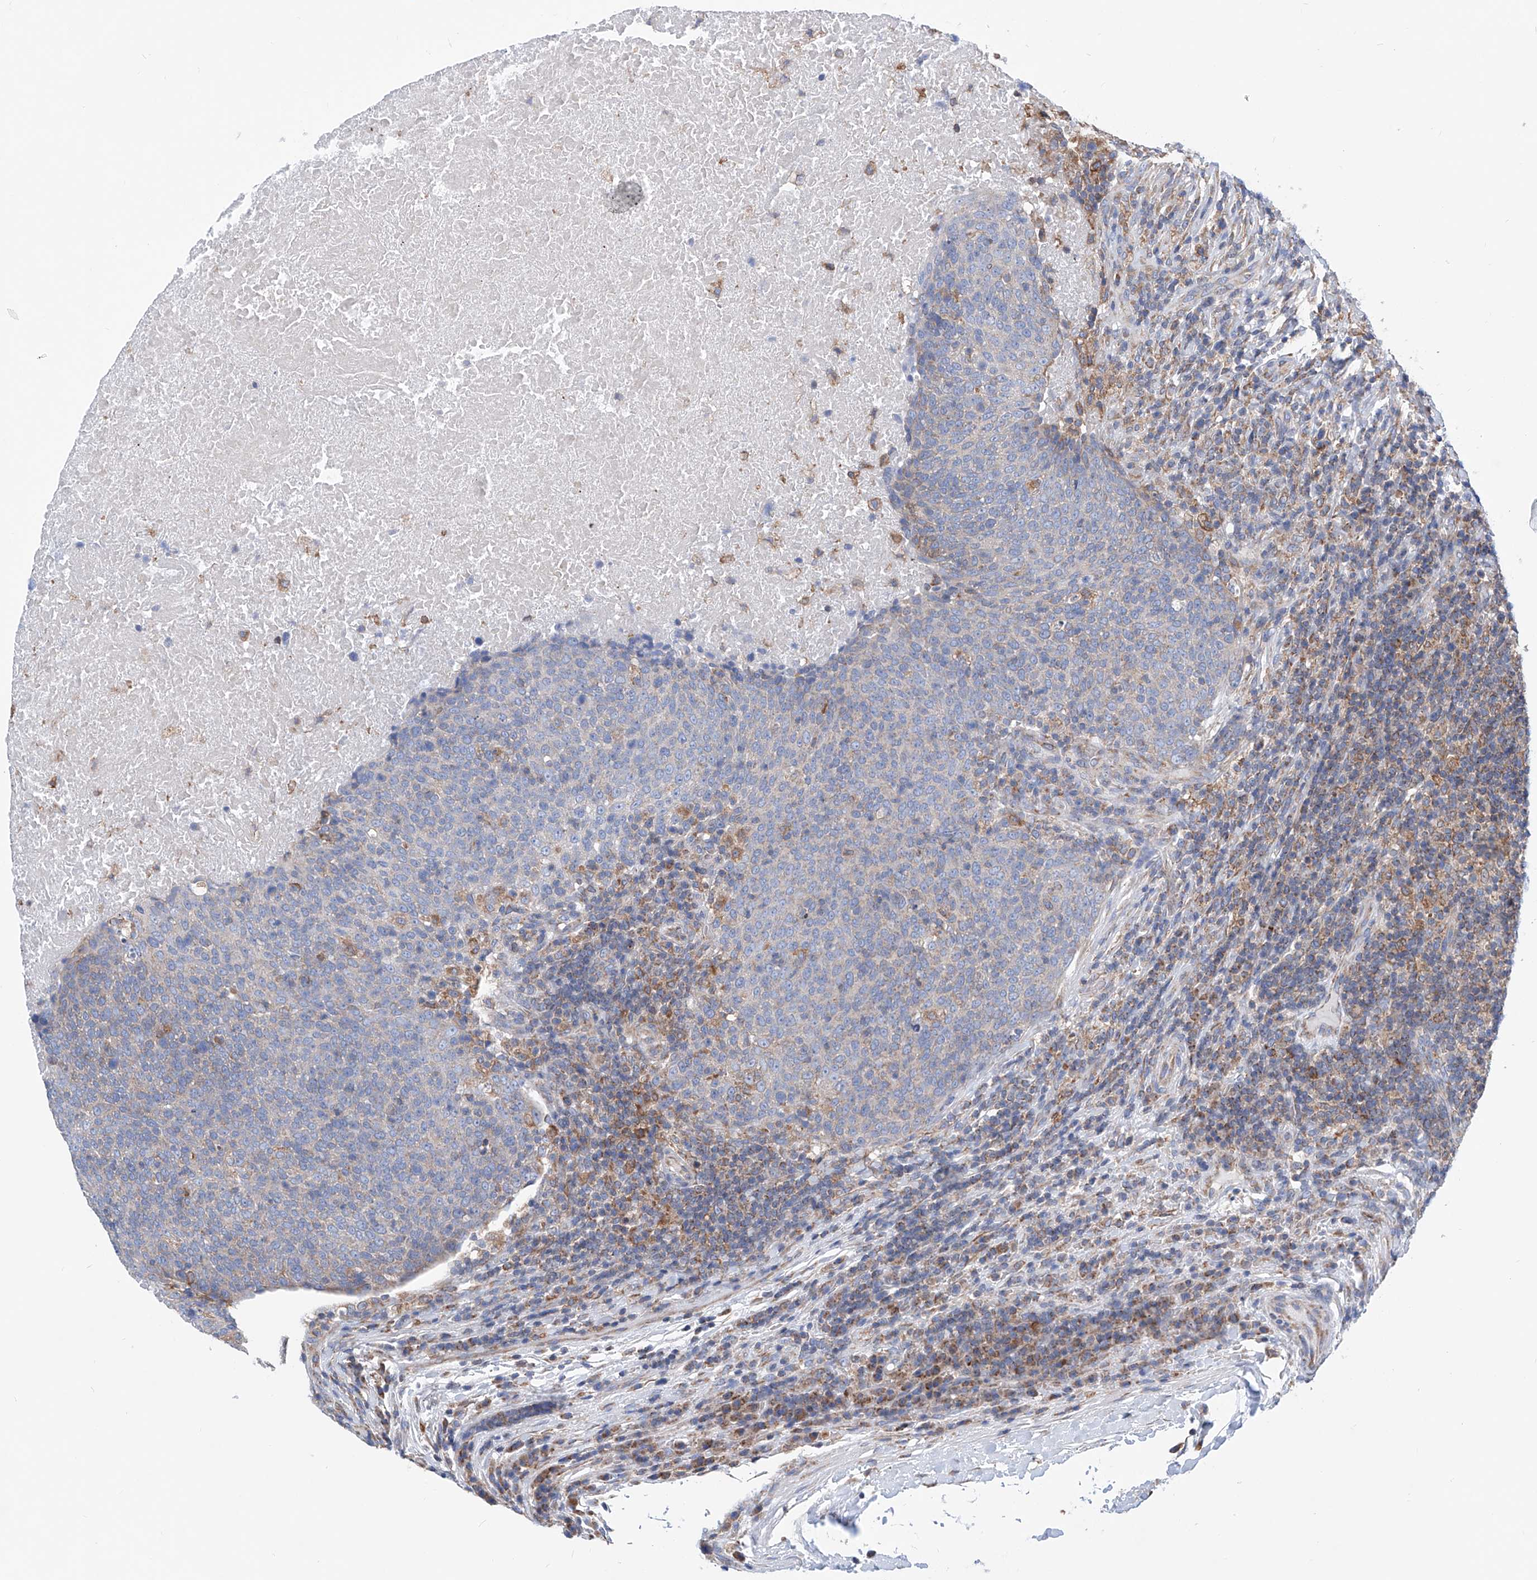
{"staining": {"intensity": "negative", "quantity": "none", "location": "none"}, "tissue": "head and neck cancer", "cell_type": "Tumor cells", "image_type": "cancer", "snomed": [{"axis": "morphology", "description": "Squamous cell carcinoma, NOS"}, {"axis": "morphology", "description": "Squamous cell carcinoma, metastatic, NOS"}, {"axis": "topography", "description": "Lymph node"}, {"axis": "topography", "description": "Head-Neck"}], "caption": "Tumor cells are negative for protein expression in human squamous cell carcinoma (head and neck).", "gene": "MAD2L1", "patient": {"sex": "male", "age": 62}}